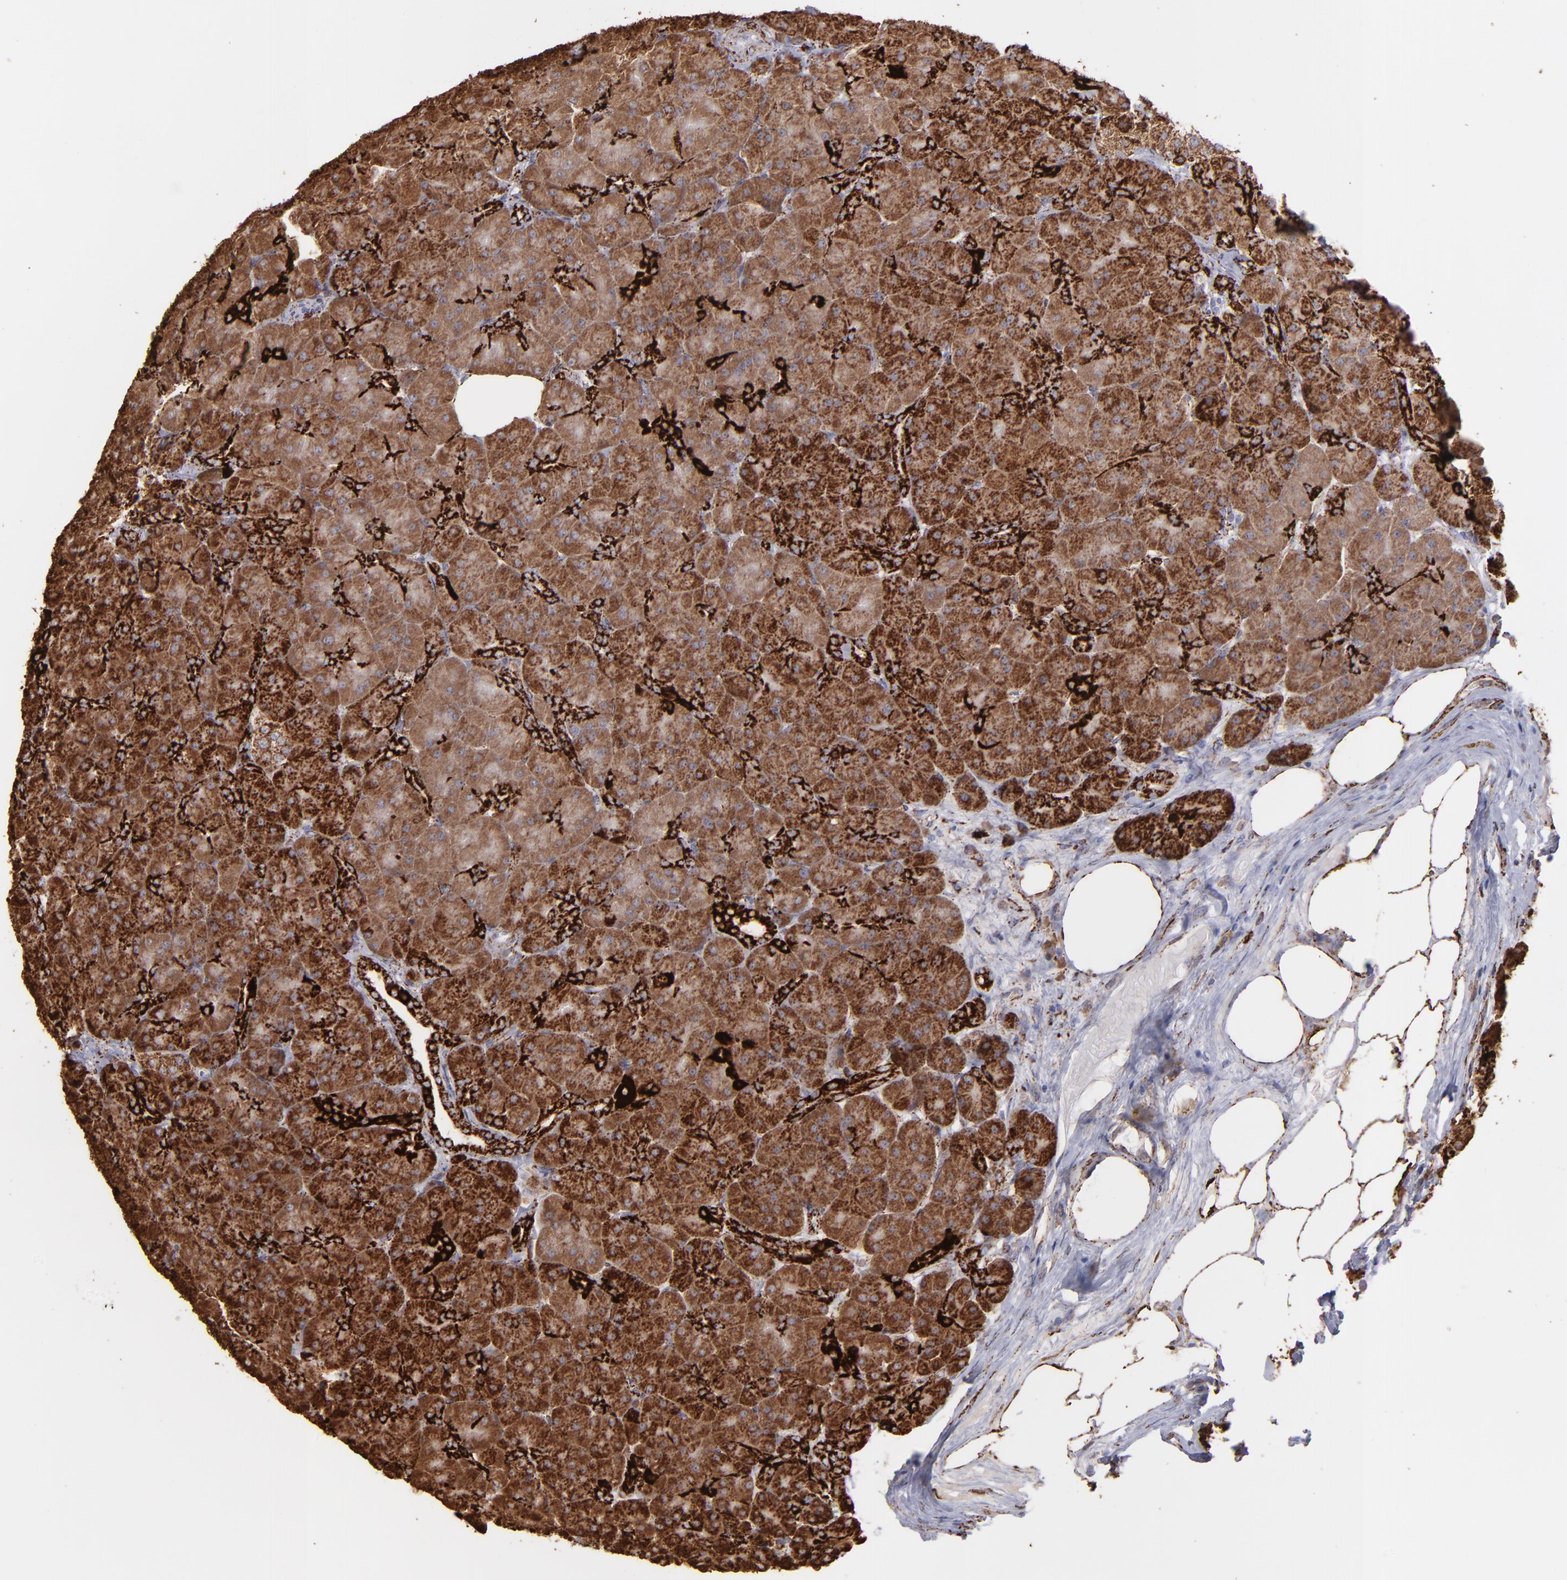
{"staining": {"intensity": "strong", "quantity": "<25%", "location": "cytoplasmic/membranous"}, "tissue": "pancreas", "cell_type": "Exocrine glandular cells", "image_type": "normal", "snomed": [{"axis": "morphology", "description": "Normal tissue, NOS"}, {"axis": "topography", "description": "Pancreas"}], "caption": "Pancreas stained with immunohistochemistry reveals strong cytoplasmic/membranous expression in approximately <25% of exocrine glandular cells.", "gene": "MAOB", "patient": {"sex": "male", "age": 66}}